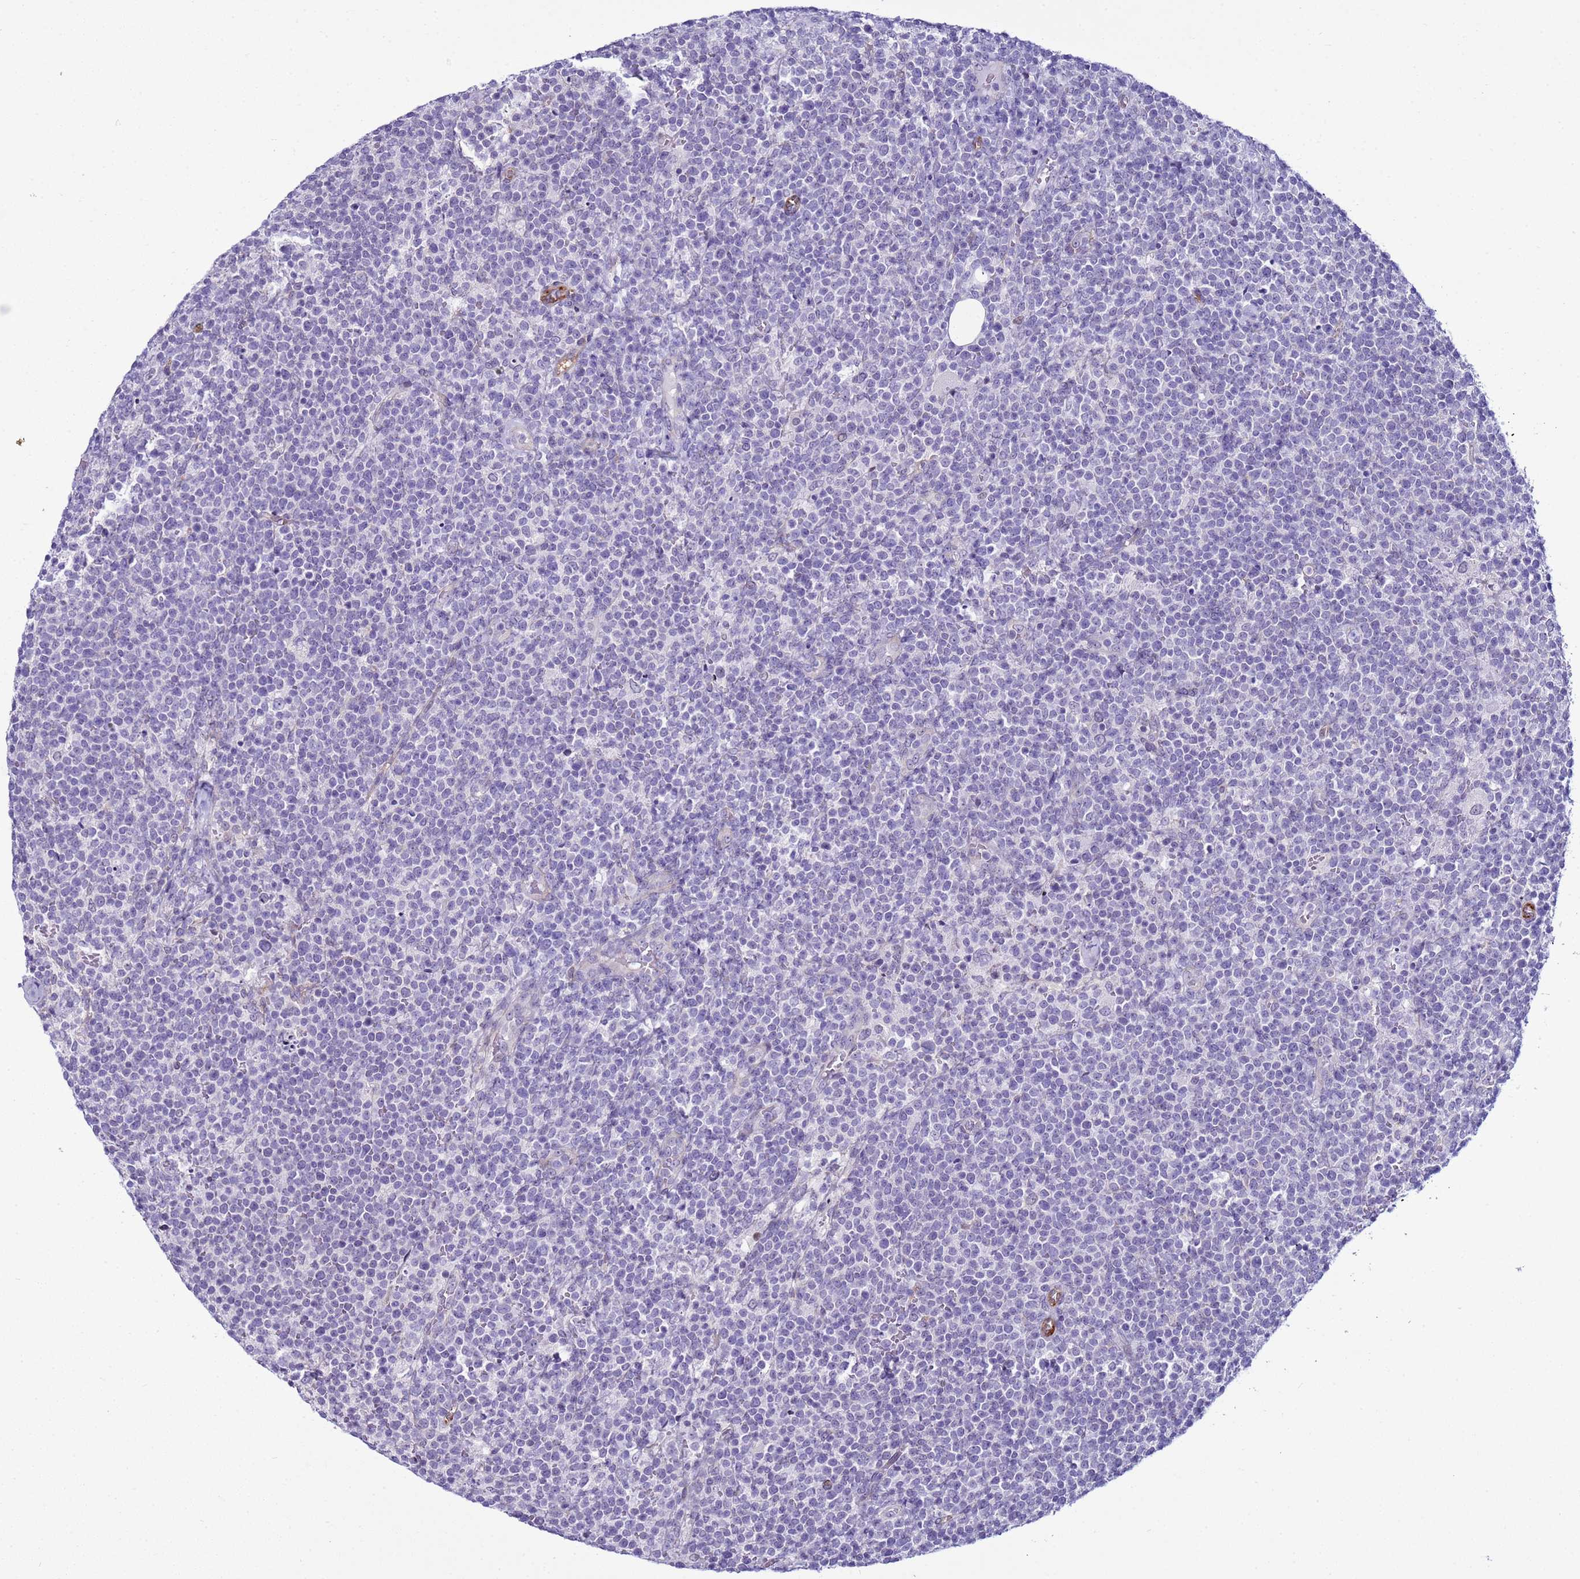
{"staining": {"intensity": "negative", "quantity": "none", "location": "none"}, "tissue": "lymphoma", "cell_type": "Tumor cells", "image_type": "cancer", "snomed": [{"axis": "morphology", "description": "Malignant lymphoma, non-Hodgkin's type, High grade"}, {"axis": "topography", "description": "Lymph node"}], "caption": "High magnification brightfield microscopy of high-grade malignant lymphoma, non-Hodgkin's type stained with DAB (brown) and counterstained with hematoxylin (blue): tumor cells show no significant staining. The staining was performed using DAB (3,3'-diaminobenzidine) to visualize the protein expression in brown, while the nuclei were stained in blue with hematoxylin (Magnification: 20x).", "gene": "LRRC10B", "patient": {"sex": "male", "age": 61}}